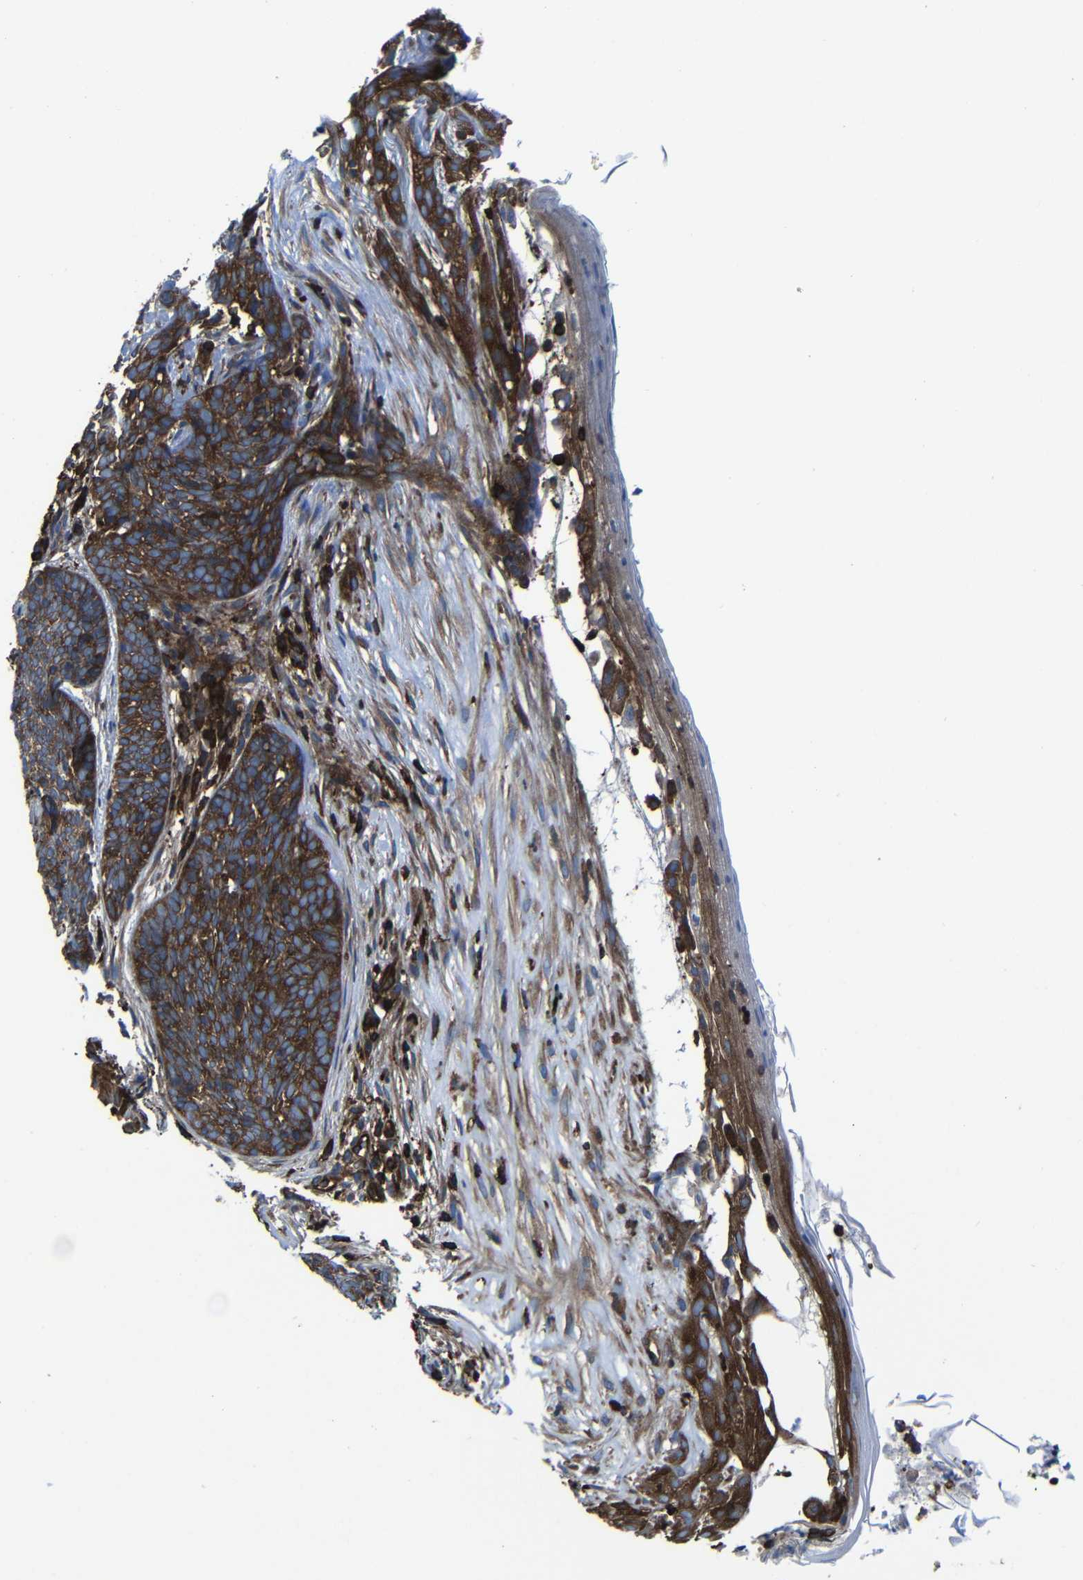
{"staining": {"intensity": "strong", "quantity": ">75%", "location": "cytoplasmic/membranous"}, "tissue": "skin cancer", "cell_type": "Tumor cells", "image_type": "cancer", "snomed": [{"axis": "morphology", "description": "Basal cell carcinoma"}, {"axis": "topography", "description": "Skin"}], "caption": "Immunohistochemical staining of skin basal cell carcinoma displays strong cytoplasmic/membranous protein positivity in about >75% of tumor cells.", "gene": "ARHGEF1", "patient": {"sex": "female", "age": 70}}